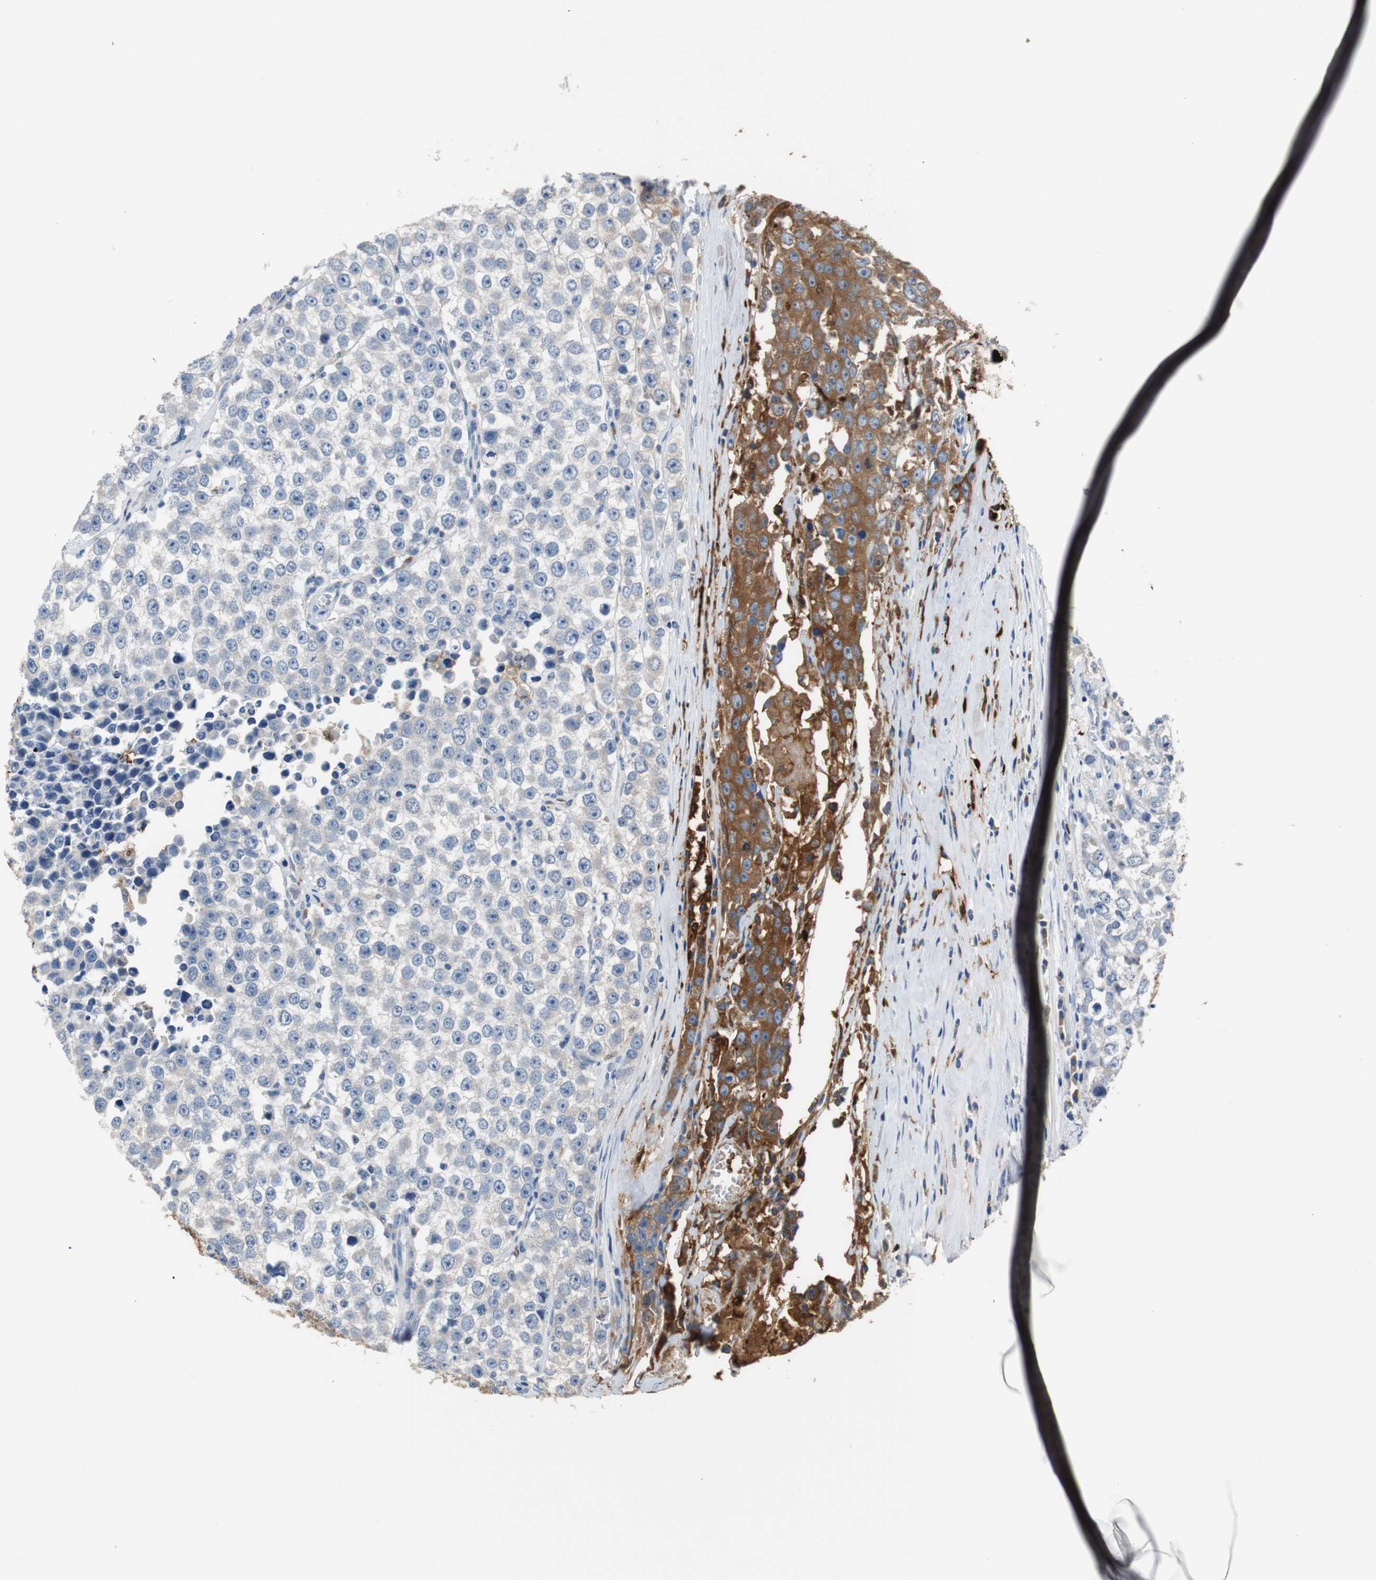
{"staining": {"intensity": "moderate", "quantity": "<25%", "location": "cytoplasmic/membranous"}, "tissue": "testis cancer", "cell_type": "Tumor cells", "image_type": "cancer", "snomed": [{"axis": "morphology", "description": "Seminoma, NOS"}, {"axis": "morphology", "description": "Carcinoma, Embryonal, NOS"}, {"axis": "topography", "description": "Testis"}], "caption": "High-power microscopy captured an immunohistochemistry image of testis cancer, revealing moderate cytoplasmic/membranous staining in approximately <25% of tumor cells. (DAB (3,3'-diaminobenzidine) = brown stain, brightfield microscopy at high magnification).", "gene": "PI15", "patient": {"sex": "male", "age": 52}}